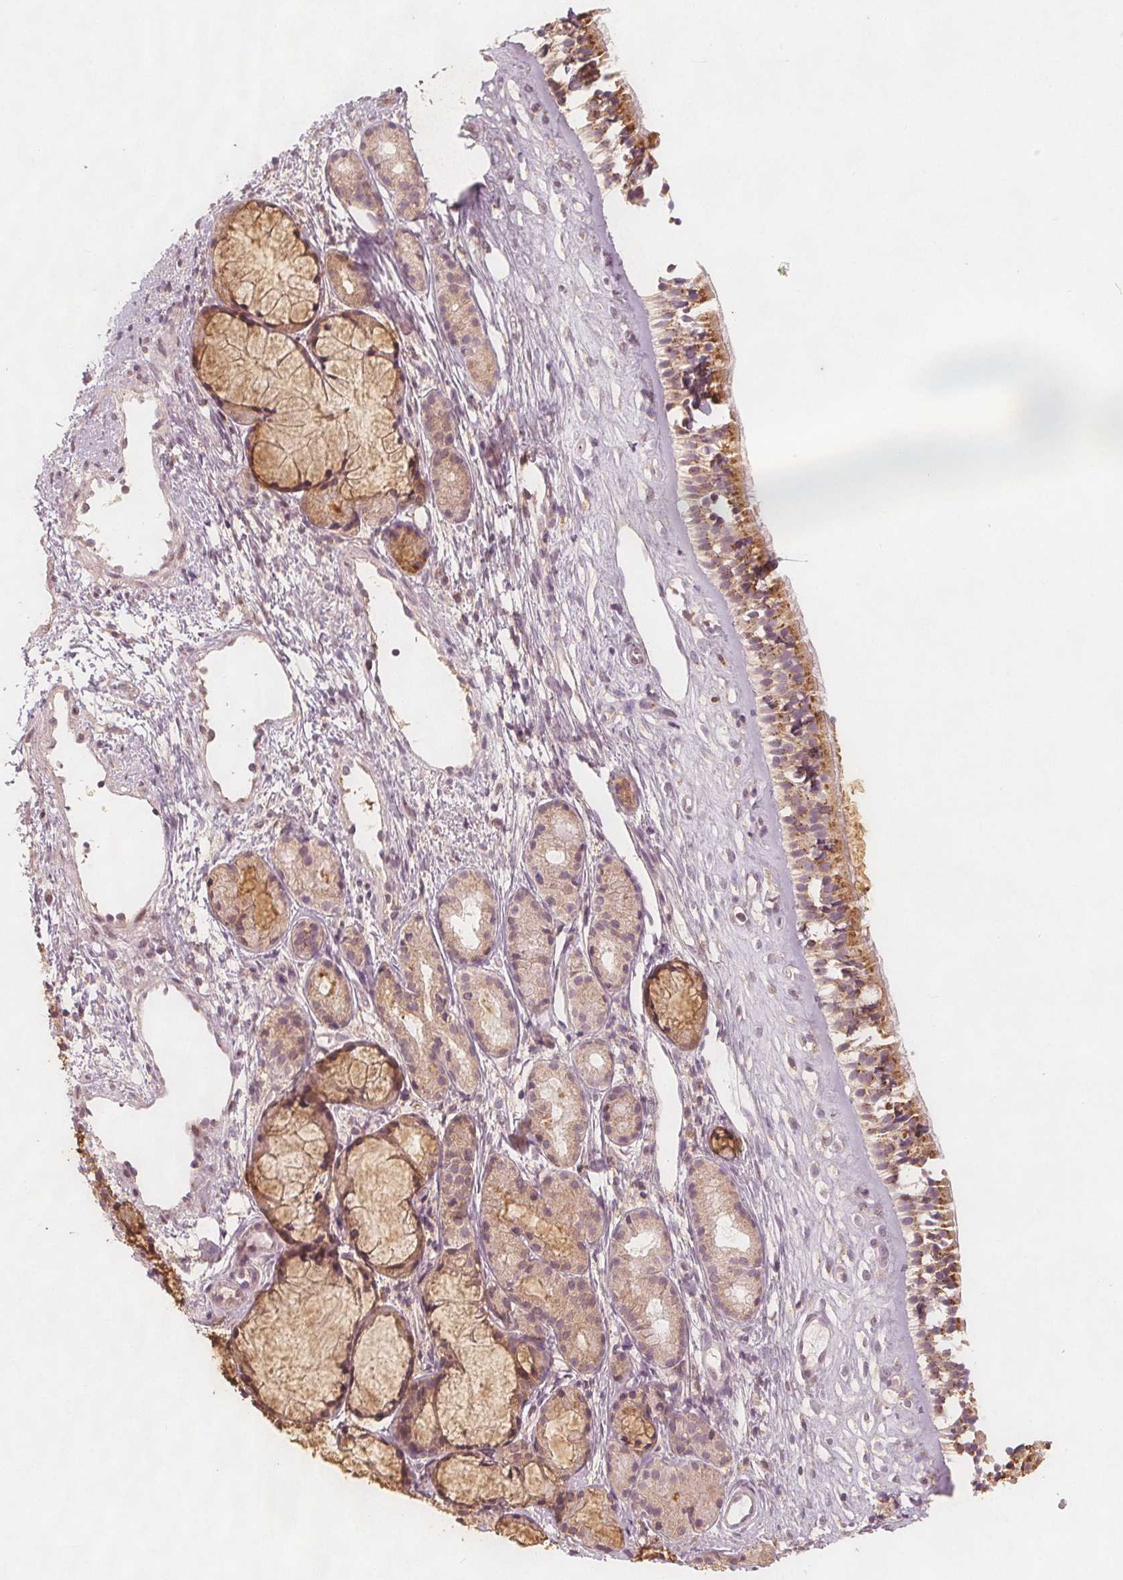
{"staining": {"intensity": "moderate", "quantity": ">75%", "location": "cytoplasmic/membranous"}, "tissue": "nasopharynx", "cell_type": "Respiratory epithelial cells", "image_type": "normal", "snomed": [{"axis": "morphology", "description": "Normal tissue, NOS"}, {"axis": "topography", "description": "Nasopharynx"}], "caption": "An immunohistochemistry micrograph of unremarkable tissue is shown. Protein staining in brown highlights moderate cytoplasmic/membranous positivity in nasopharynx within respiratory epithelial cells.", "gene": "NCSTN", "patient": {"sex": "female", "age": 52}}